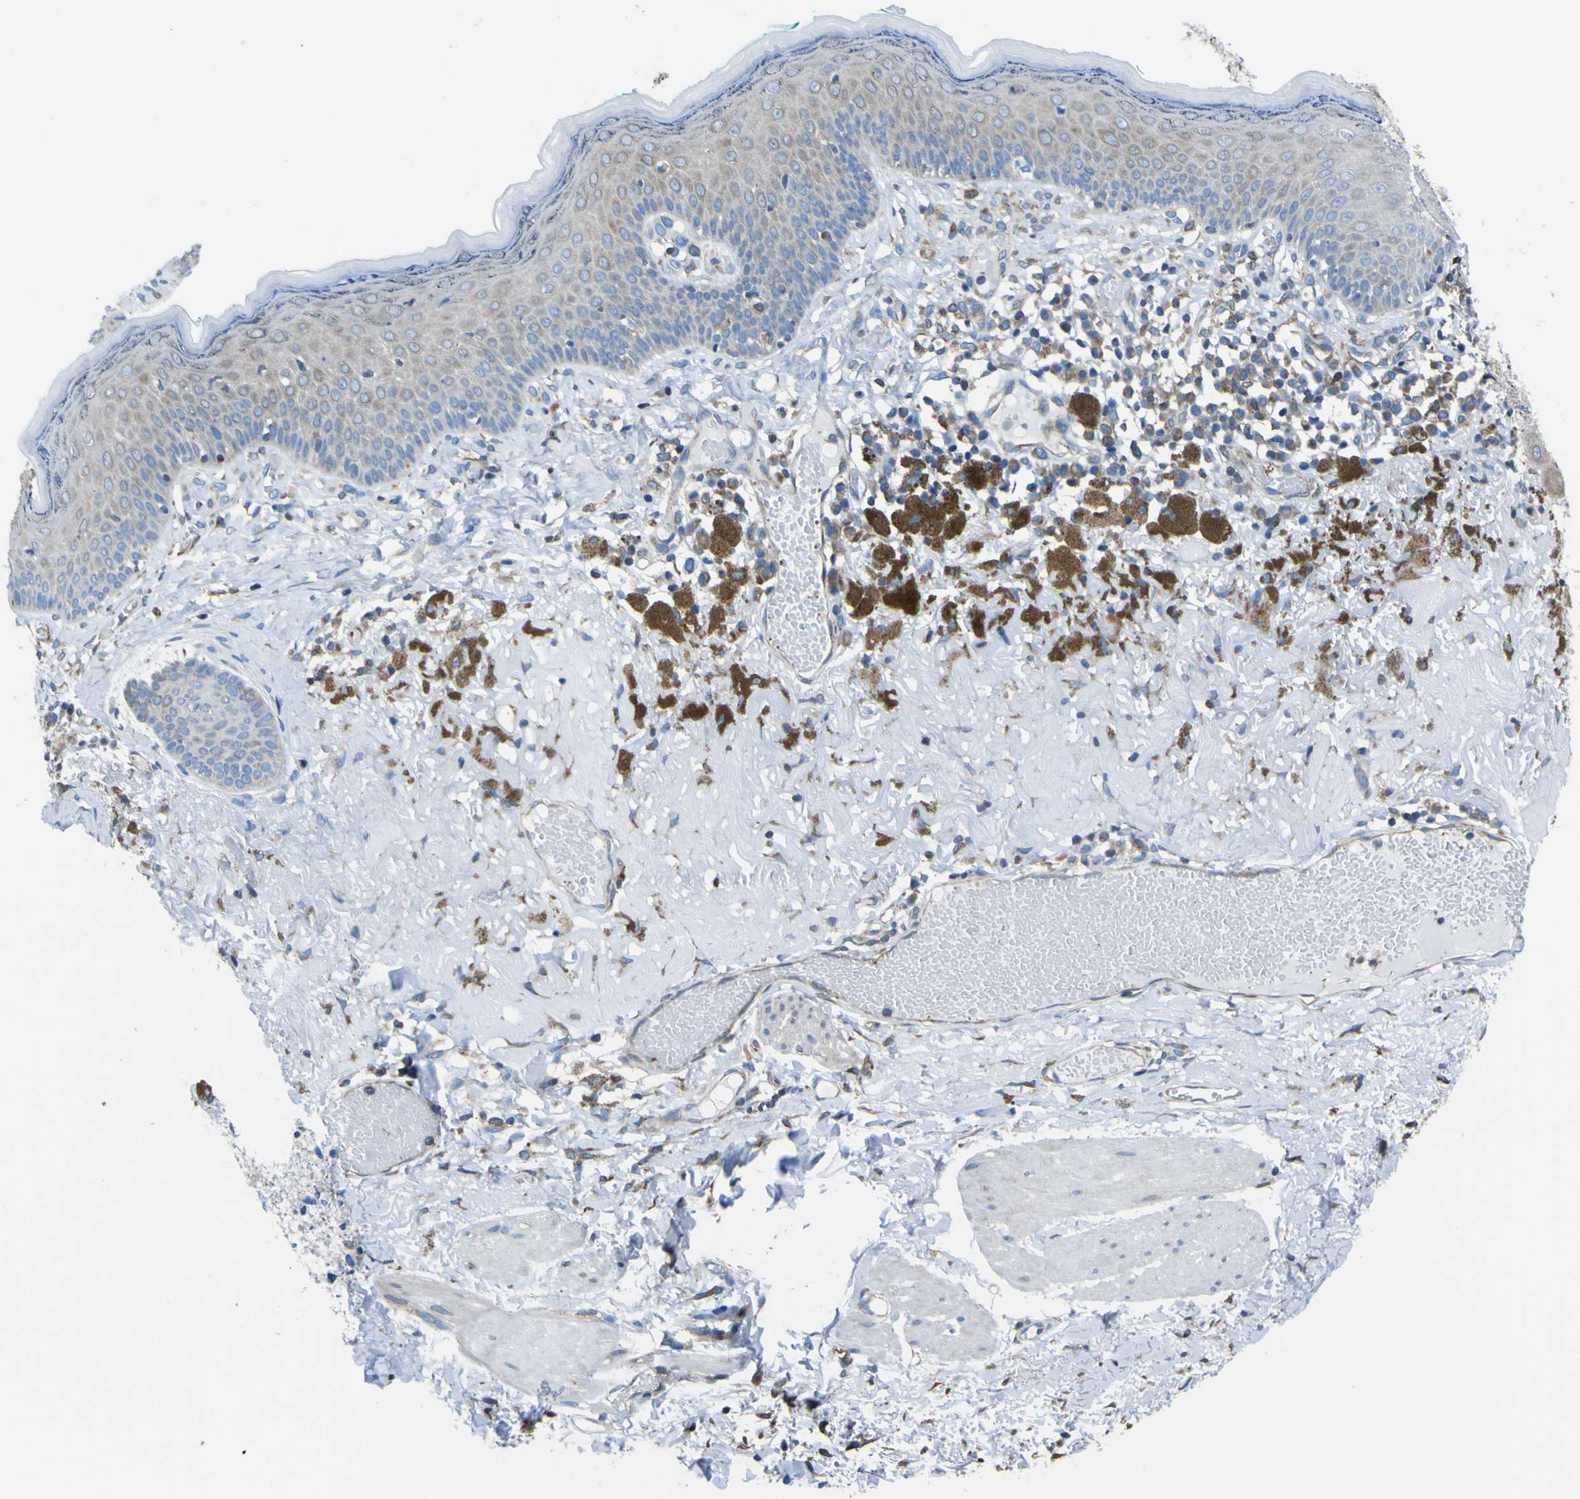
{"staining": {"intensity": "moderate", "quantity": "25%-75%", "location": "cytoplasmic/membranous"}, "tissue": "melanoma", "cell_type": "Tumor cells", "image_type": "cancer", "snomed": [{"axis": "morphology", "description": "Malignant melanoma in situ"}, {"axis": "morphology", "description": "Malignant melanoma, NOS"}, {"axis": "topography", "description": "Skin"}], "caption": "A brown stain shows moderate cytoplasmic/membranous expression of a protein in malignant melanoma in situ tumor cells. Using DAB (3,3'-diaminobenzidine) (brown) and hematoxylin (blue) stains, captured at high magnification using brightfield microscopy.", "gene": "STIM1", "patient": {"sex": "female", "age": 88}}